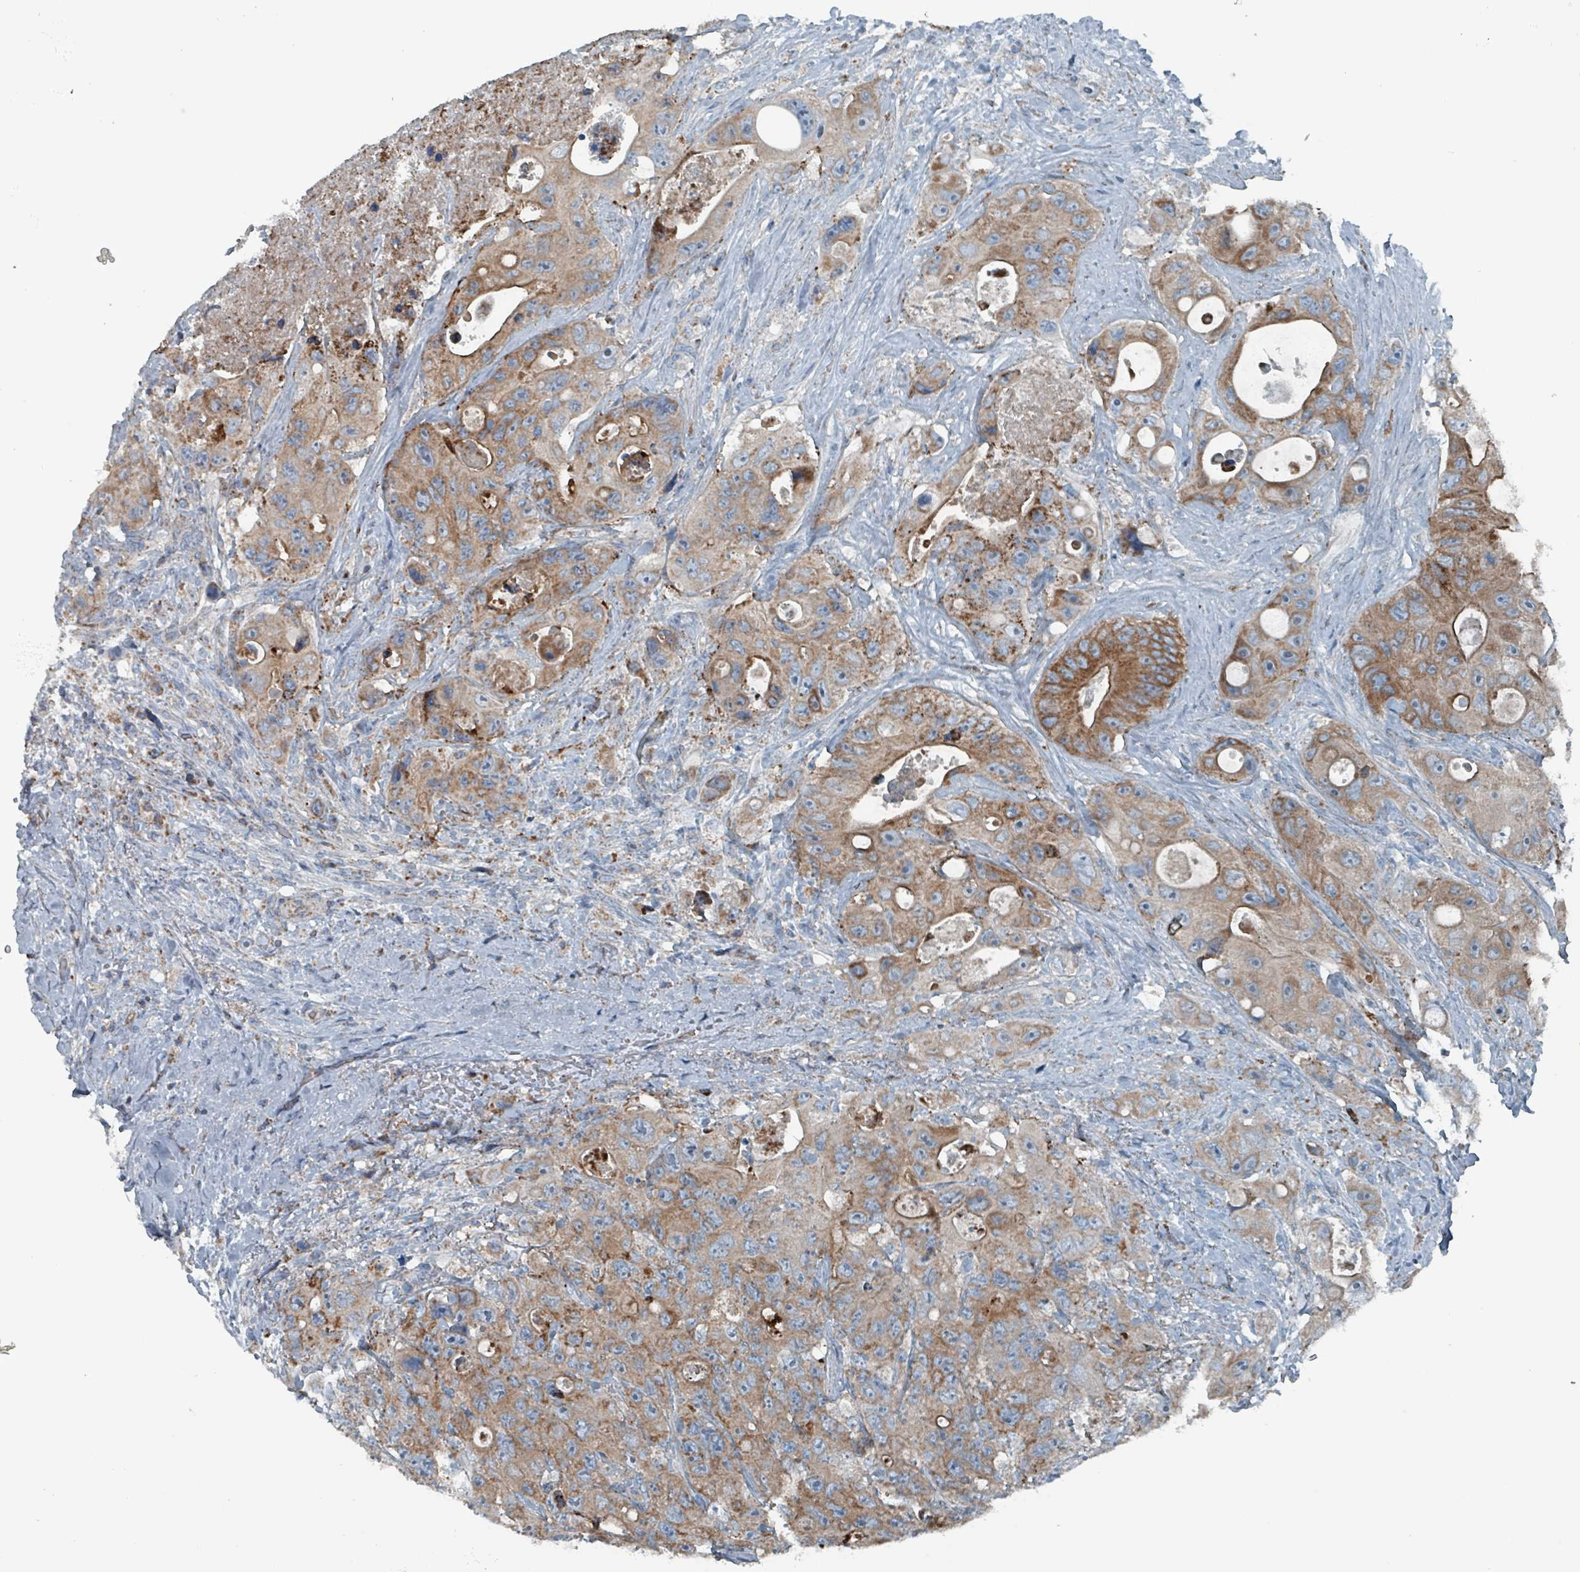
{"staining": {"intensity": "moderate", "quantity": ">75%", "location": "cytoplasmic/membranous"}, "tissue": "colorectal cancer", "cell_type": "Tumor cells", "image_type": "cancer", "snomed": [{"axis": "morphology", "description": "Adenocarcinoma, NOS"}, {"axis": "topography", "description": "Colon"}], "caption": "The histopathology image shows immunohistochemical staining of adenocarcinoma (colorectal). There is moderate cytoplasmic/membranous staining is appreciated in approximately >75% of tumor cells. The staining is performed using DAB (3,3'-diaminobenzidine) brown chromogen to label protein expression. The nuclei are counter-stained blue using hematoxylin.", "gene": "ABHD18", "patient": {"sex": "female", "age": 46}}